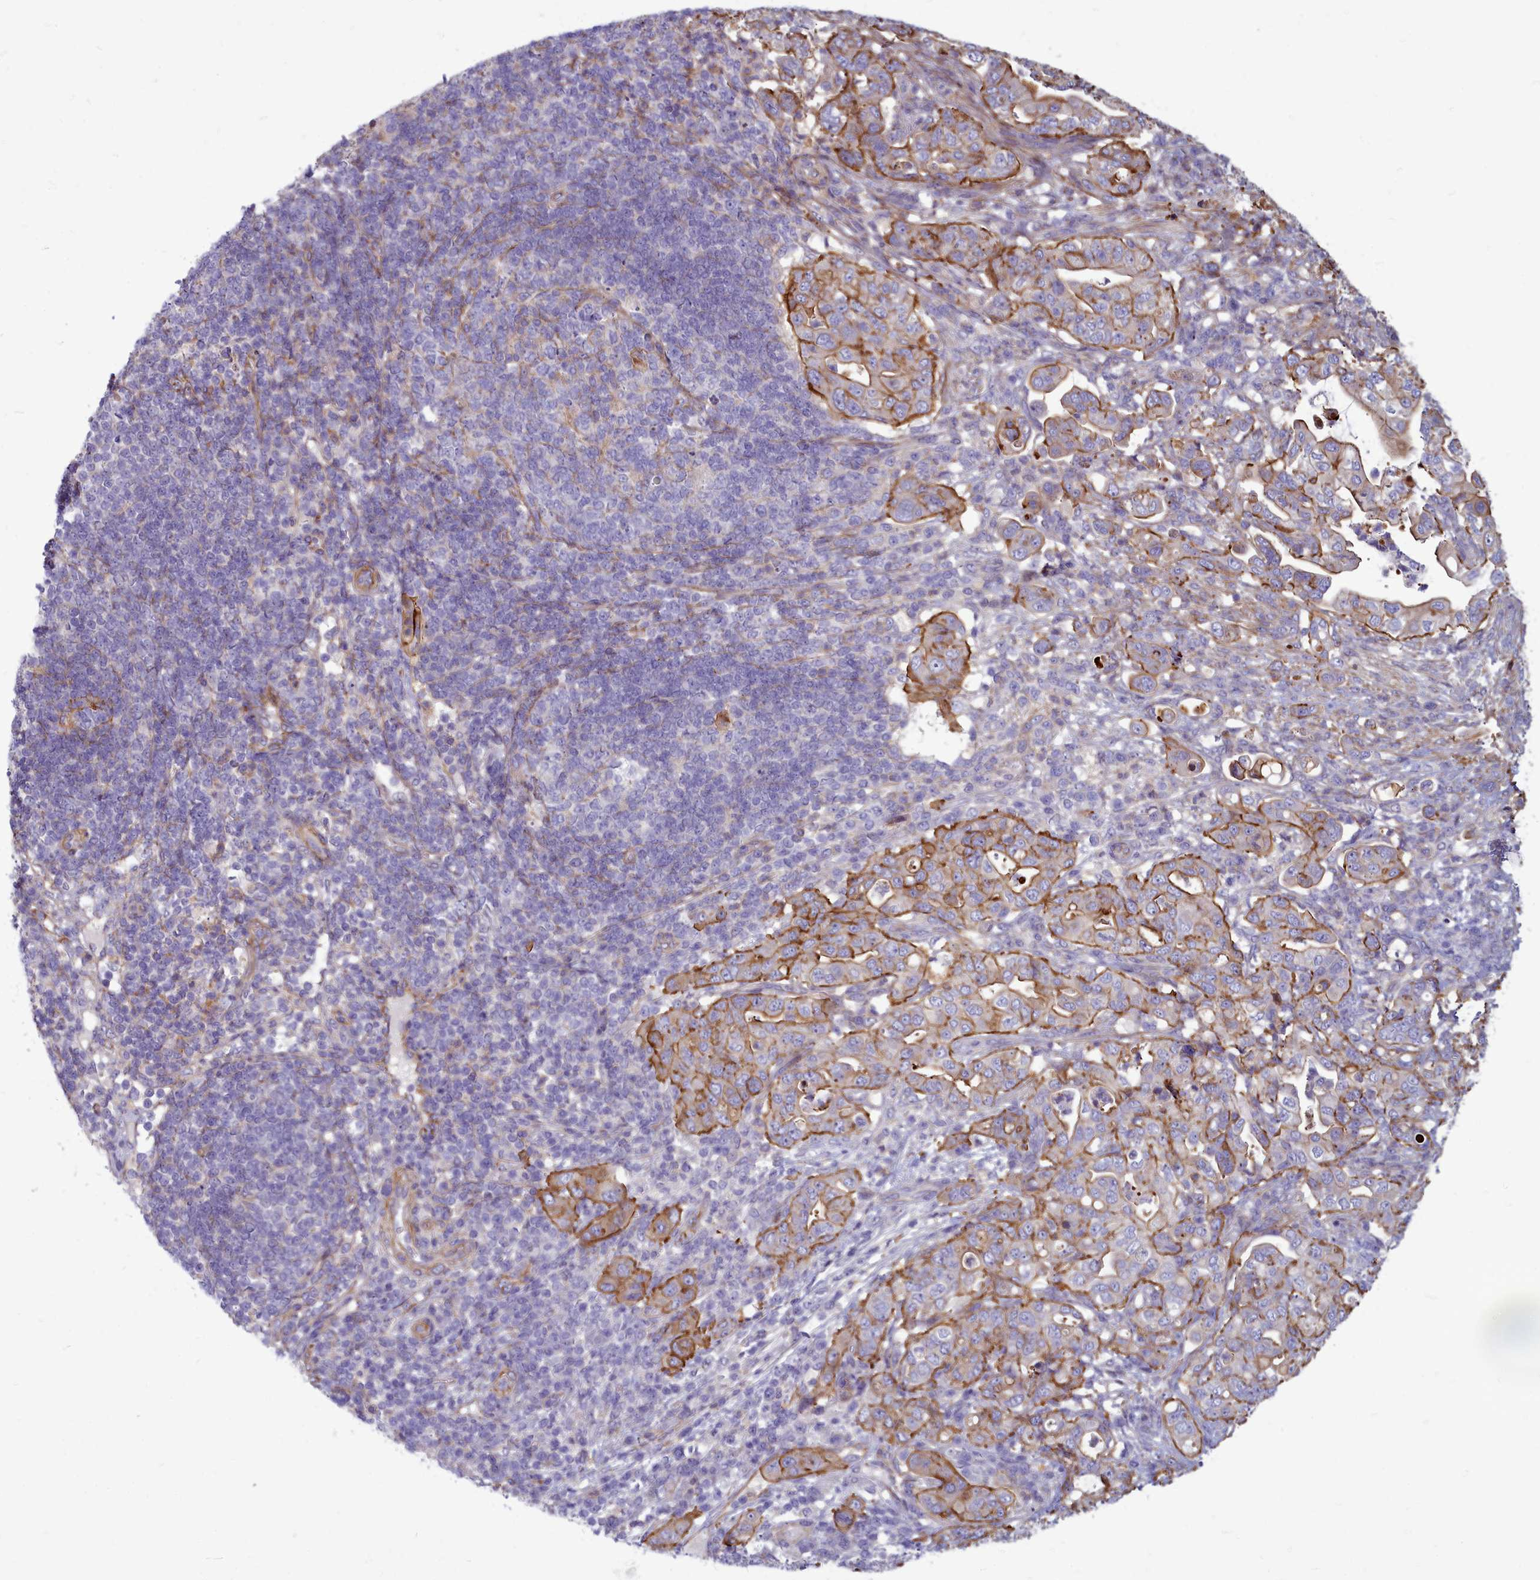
{"staining": {"intensity": "strong", "quantity": ">75%", "location": "cytoplasmic/membranous"}, "tissue": "pancreatic cancer", "cell_type": "Tumor cells", "image_type": "cancer", "snomed": [{"axis": "morphology", "description": "Normal tissue, NOS"}, {"axis": "morphology", "description": "Adenocarcinoma, NOS"}, {"axis": "topography", "description": "Lymph node"}, {"axis": "topography", "description": "Pancreas"}], "caption": "Tumor cells demonstrate high levels of strong cytoplasmic/membranous expression in approximately >75% of cells in human pancreatic adenocarcinoma.", "gene": "TTC5", "patient": {"sex": "female", "age": 67}}